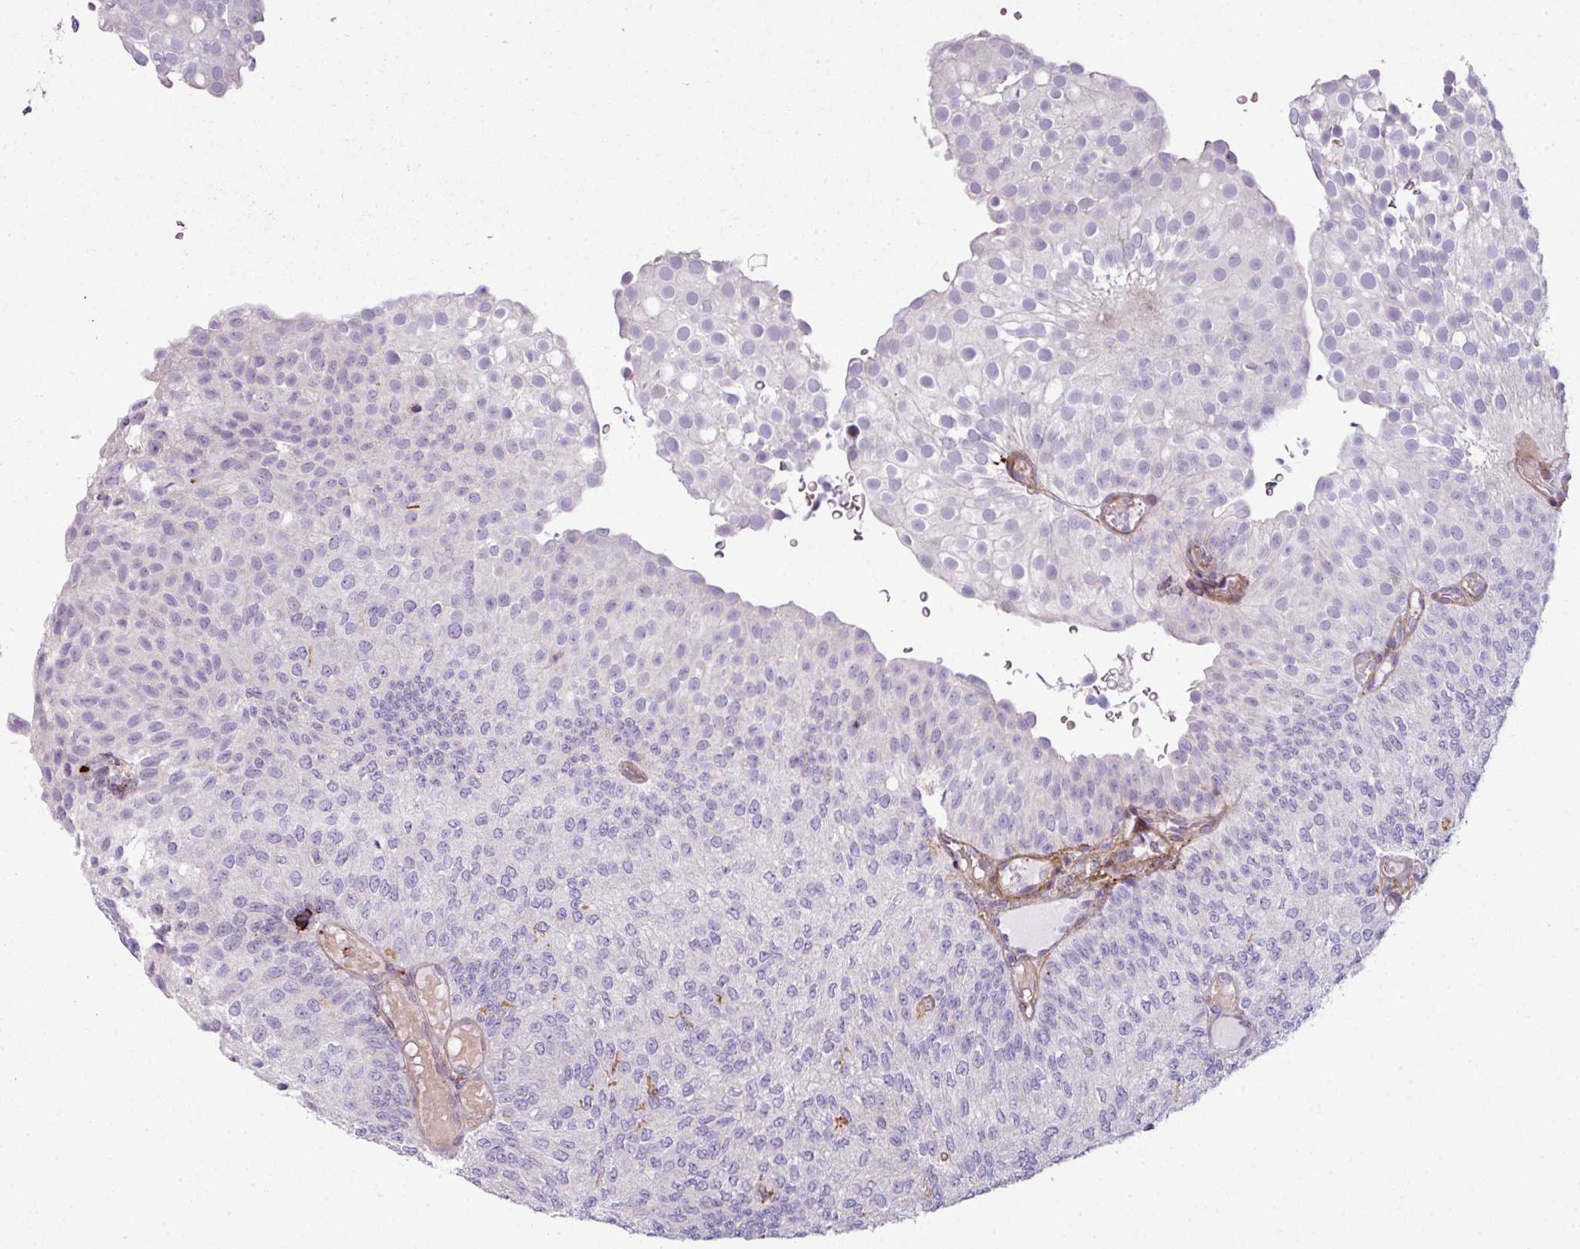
{"staining": {"intensity": "negative", "quantity": "none", "location": "none"}, "tissue": "urothelial cancer", "cell_type": "Tumor cells", "image_type": "cancer", "snomed": [{"axis": "morphology", "description": "Urothelial carcinoma, Low grade"}, {"axis": "topography", "description": "Urinary bladder"}], "caption": "Urothelial carcinoma (low-grade) stained for a protein using immunohistochemistry (IHC) reveals no staining tumor cells.", "gene": "COL8A1", "patient": {"sex": "male", "age": 78}}